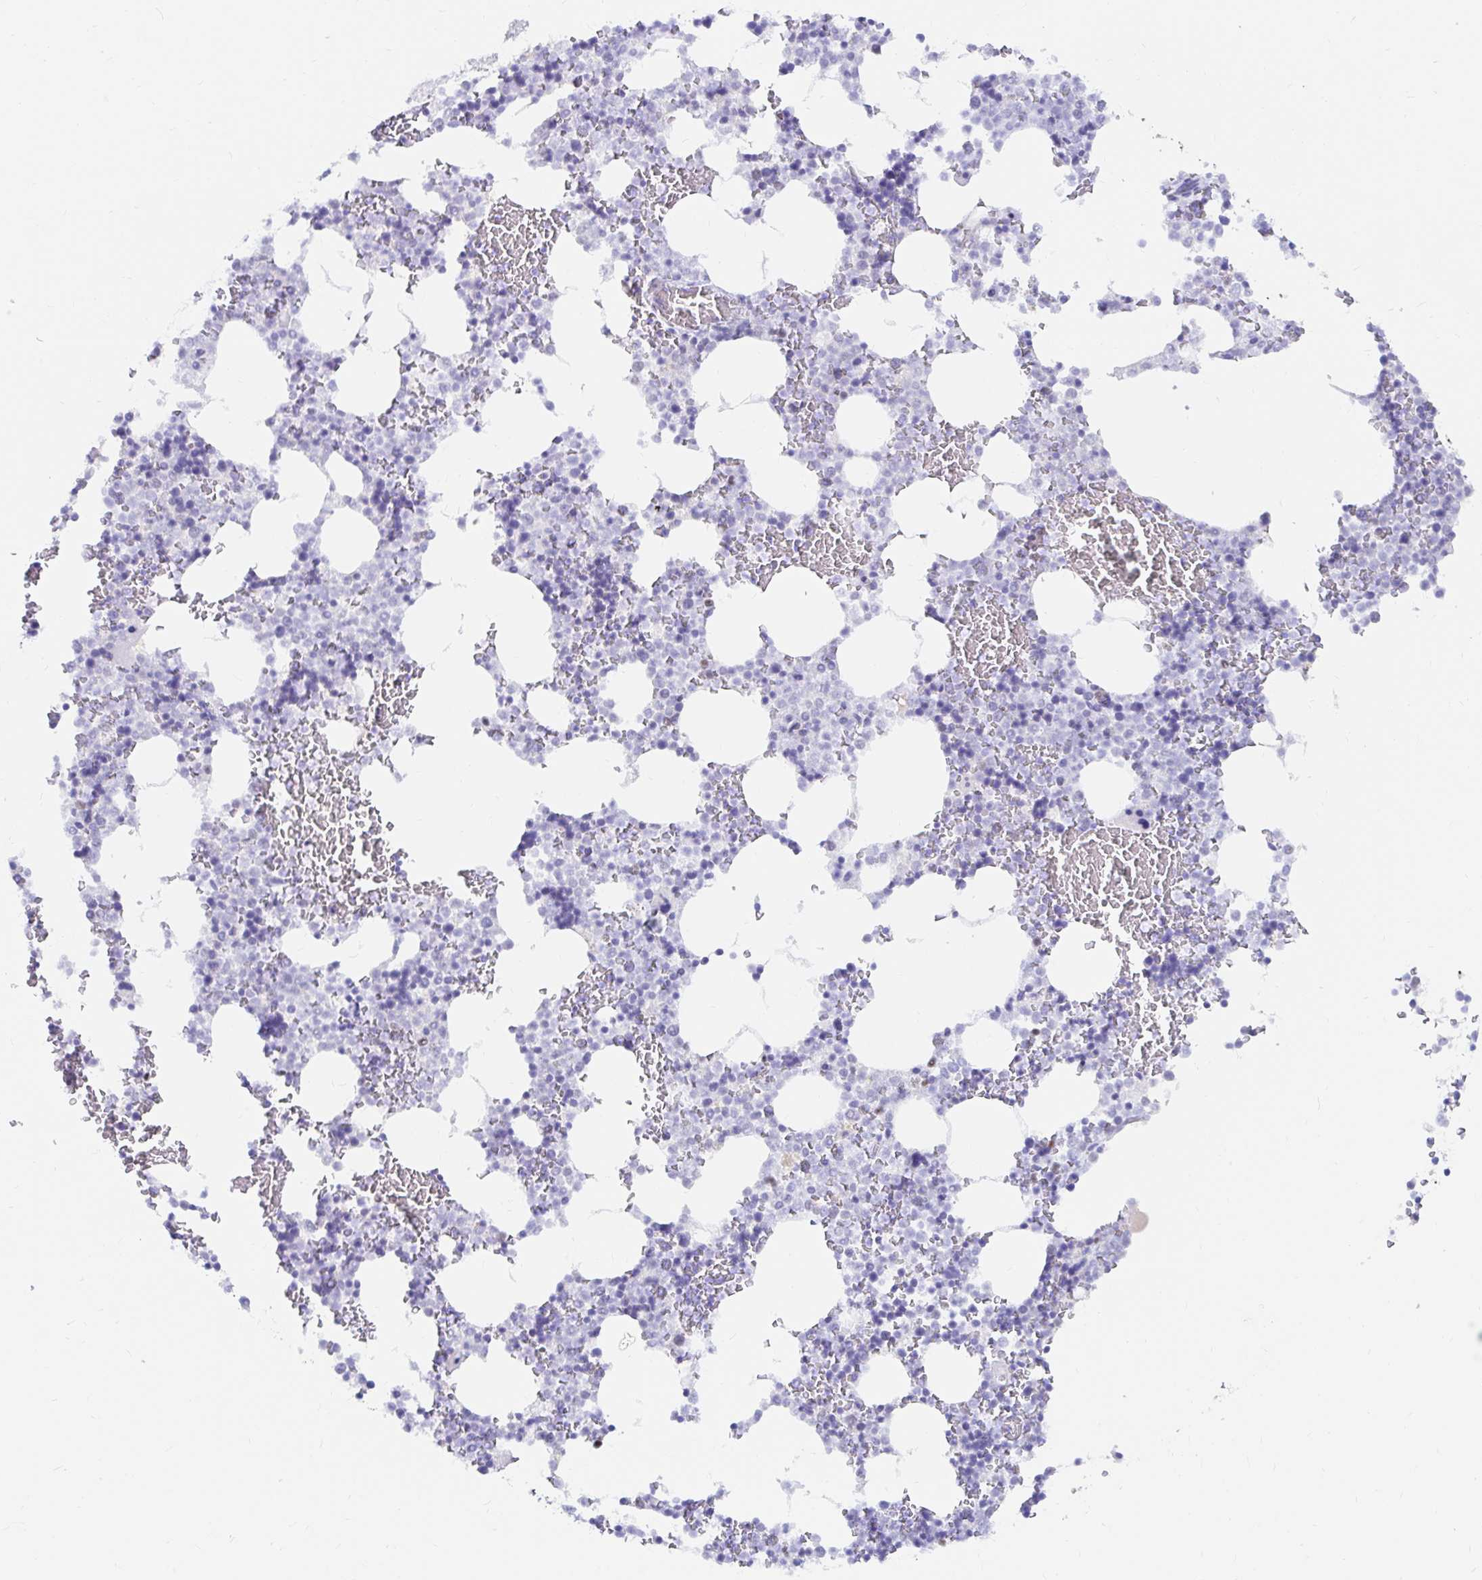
{"staining": {"intensity": "negative", "quantity": "none", "location": "none"}, "tissue": "bone marrow", "cell_type": "Hematopoietic cells", "image_type": "normal", "snomed": [{"axis": "morphology", "description": "Normal tissue, NOS"}, {"axis": "topography", "description": "Bone marrow"}], "caption": "A high-resolution histopathology image shows IHC staining of normal bone marrow, which demonstrates no significant positivity in hematopoietic cells. (DAB (3,3'-diaminobenzidine) immunohistochemistry visualized using brightfield microscopy, high magnification).", "gene": "OR6T1", "patient": {"sex": "female", "age": 42}}